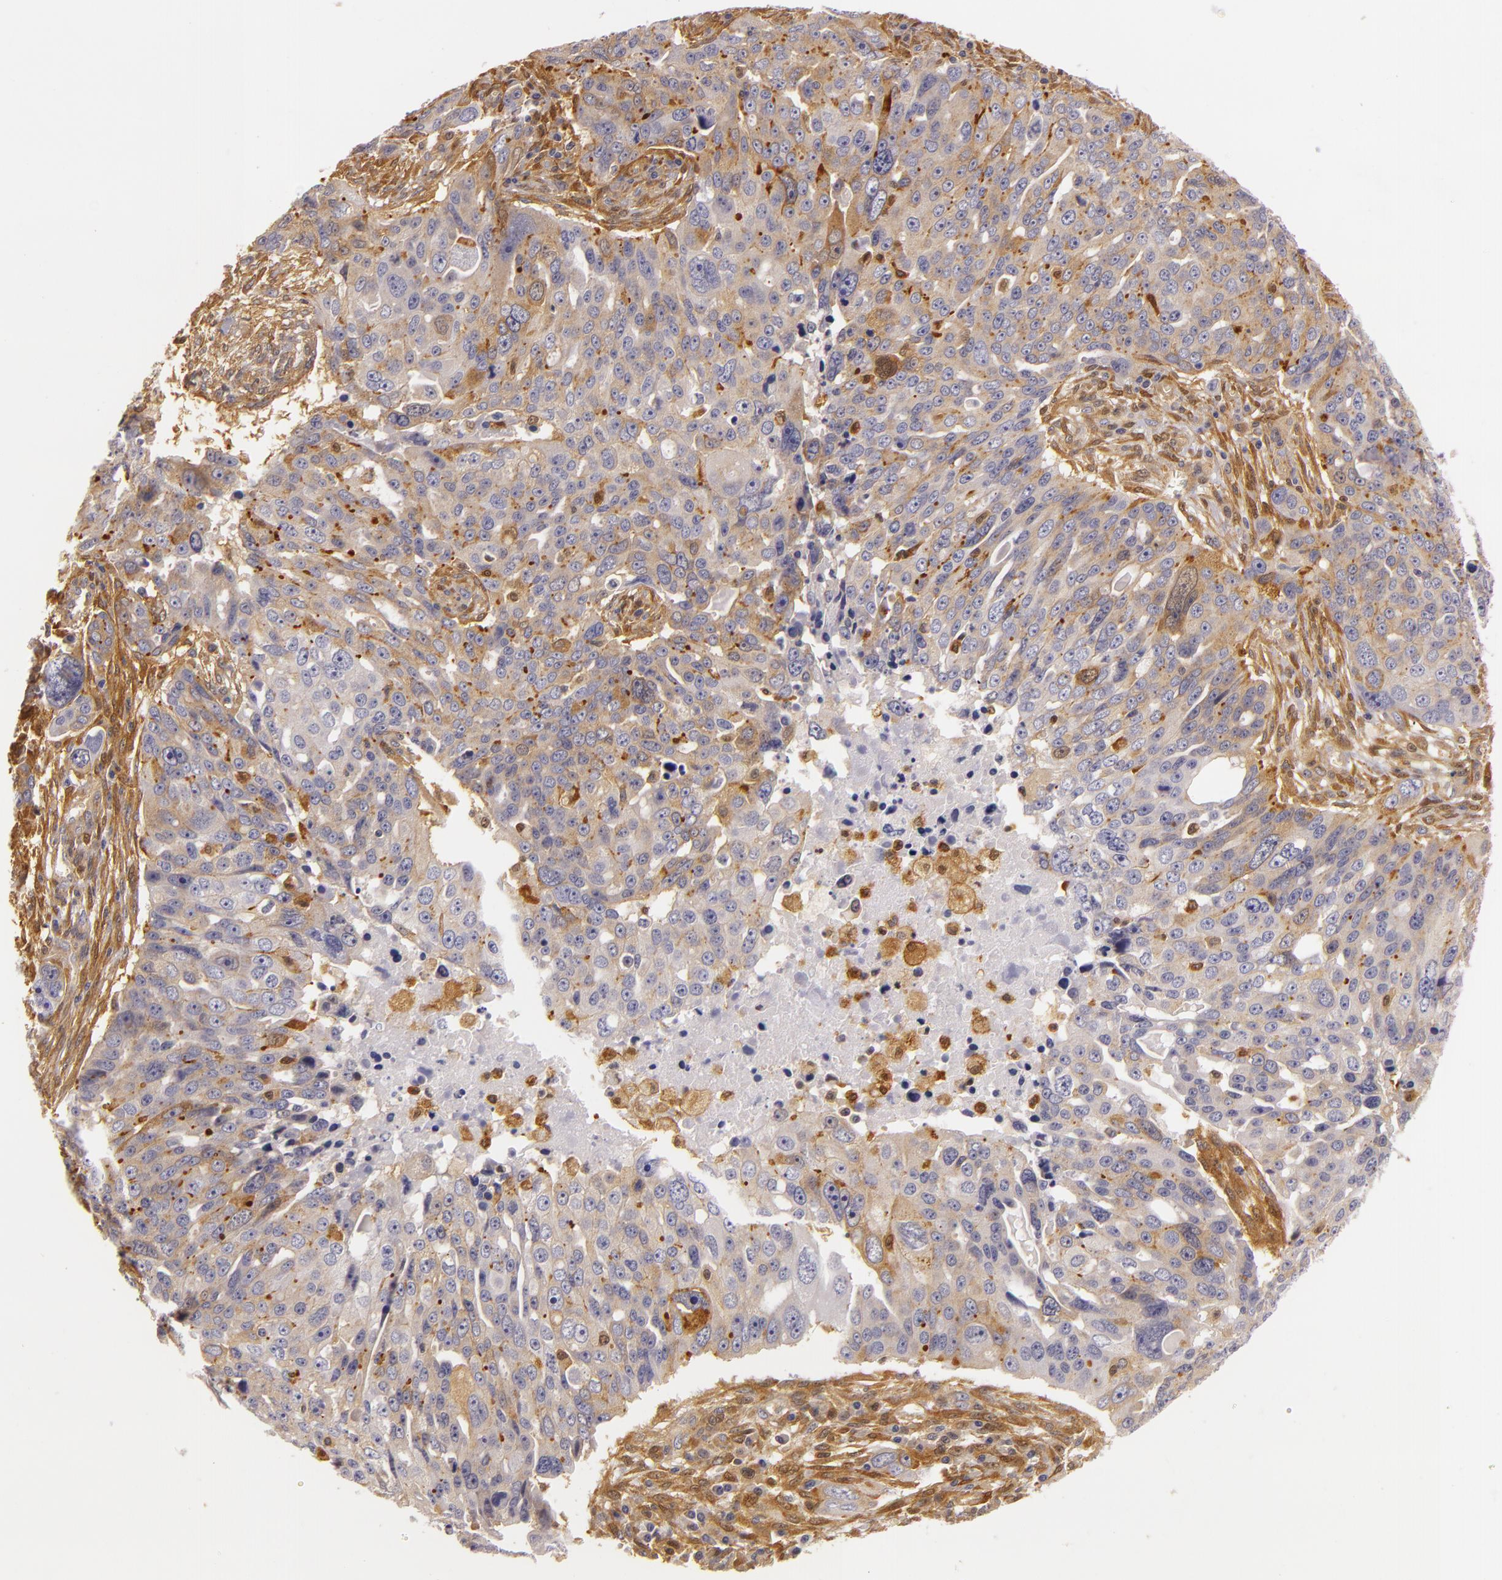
{"staining": {"intensity": "weak", "quantity": ">75%", "location": "cytoplasmic/membranous"}, "tissue": "ovarian cancer", "cell_type": "Tumor cells", "image_type": "cancer", "snomed": [{"axis": "morphology", "description": "Carcinoma, endometroid"}, {"axis": "topography", "description": "Ovary"}], "caption": "DAB (3,3'-diaminobenzidine) immunohistochemical staining of ovarian endometroid carcinoma displays weak cytoplasmic/membranous protein staining in approximately >75% of tumor cells.", "gene": "TOM1", "patient": {"sex": "female", "age": 75}}